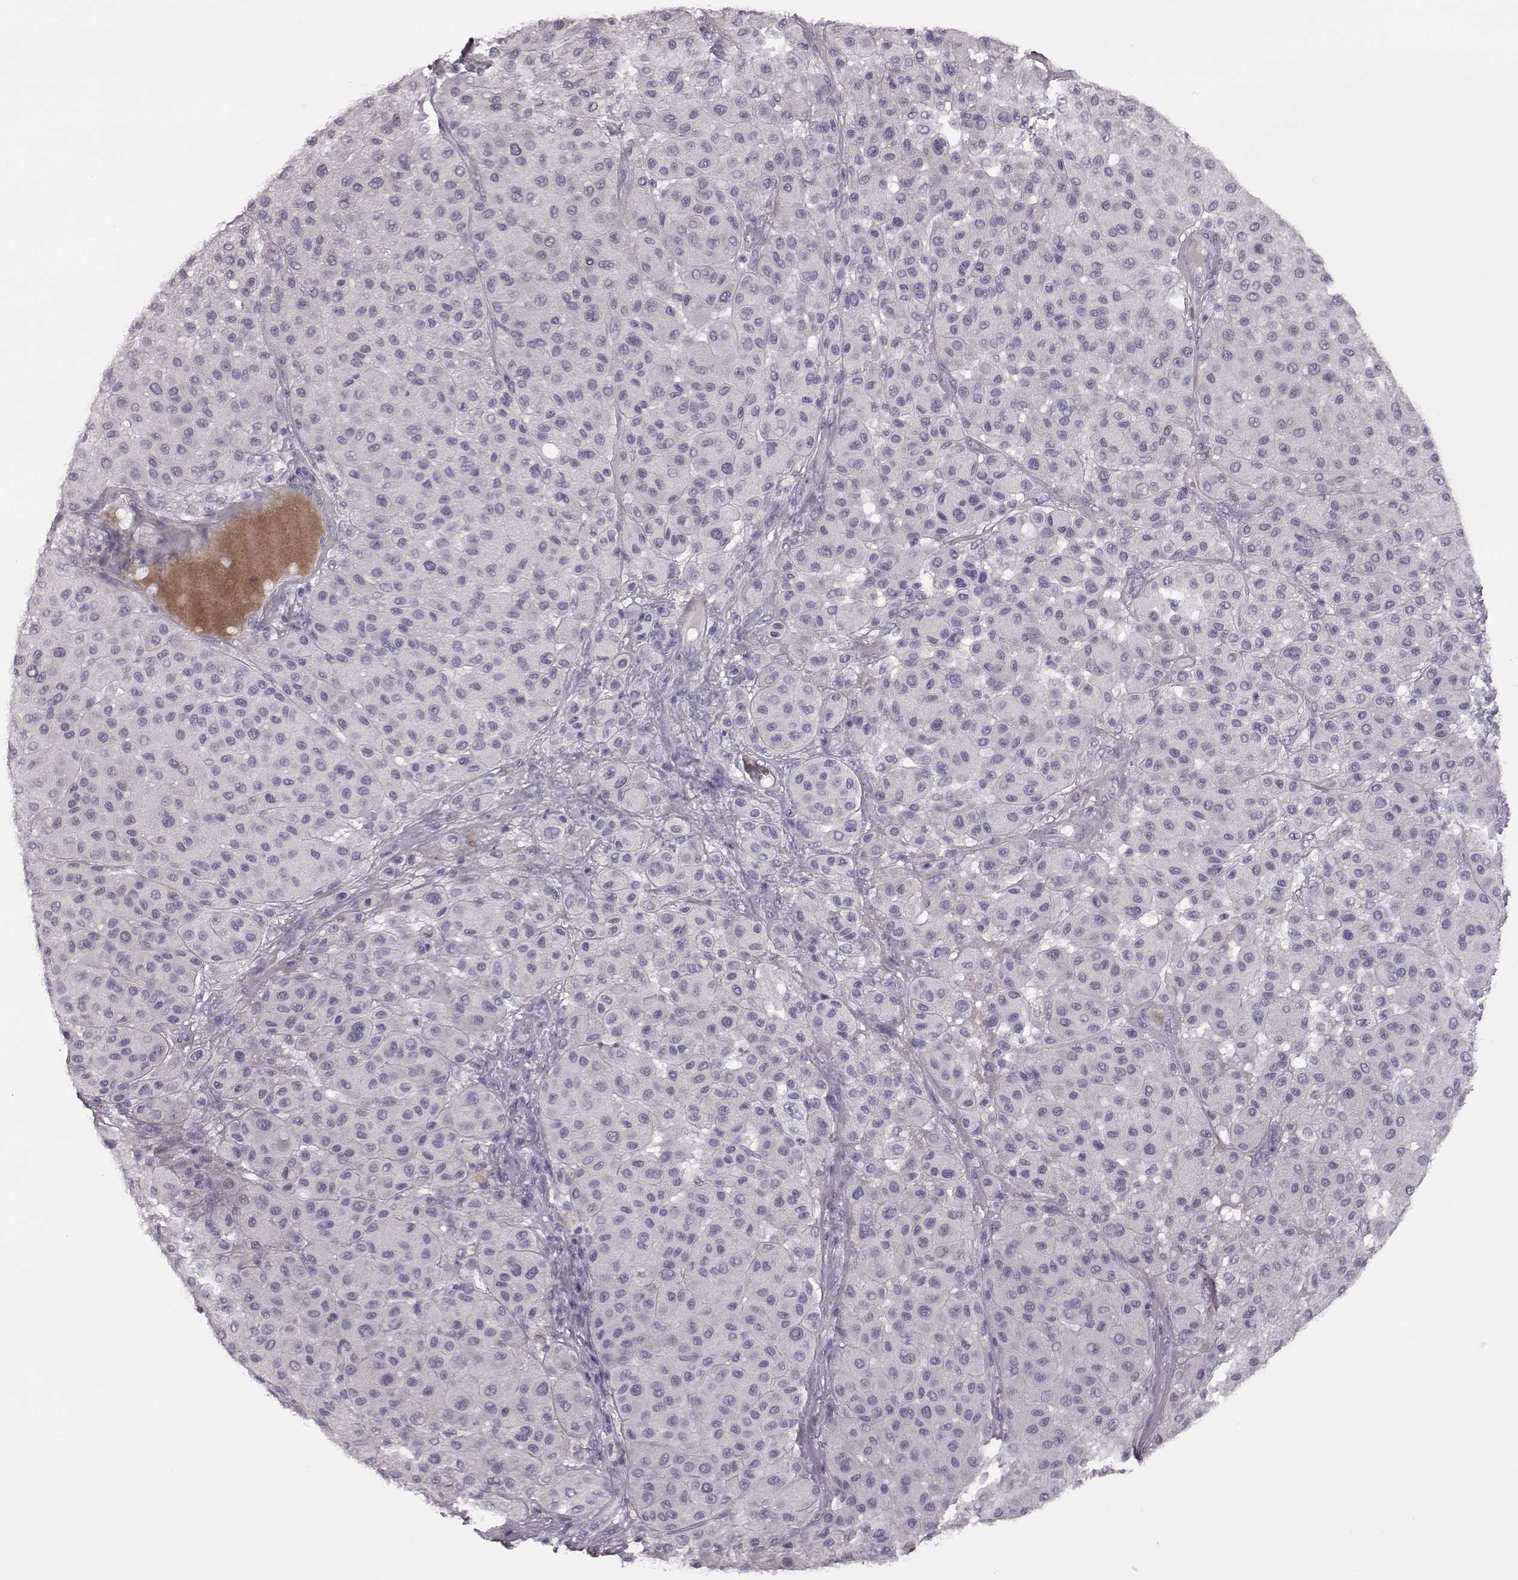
{"staining": {"intensity": "negative", "quantity": "none", "location": "none"}, "tissue": "melanoma", "cell_type": "Tumor cells", "image_type": "cancer", "snomed": [{"axis": "morphology", "description": "Malignant melanoma, Metastatic site"}, {"axis": "topography", "description": "Smooth muscle"}], "caption": "An immunohistochemistry (IHC) micrograph of melanoma is shown. There is no staining in tumor cells of melanoma.", "gene": "ZNF433", "patient": {"sex": "male", "age": 41}}